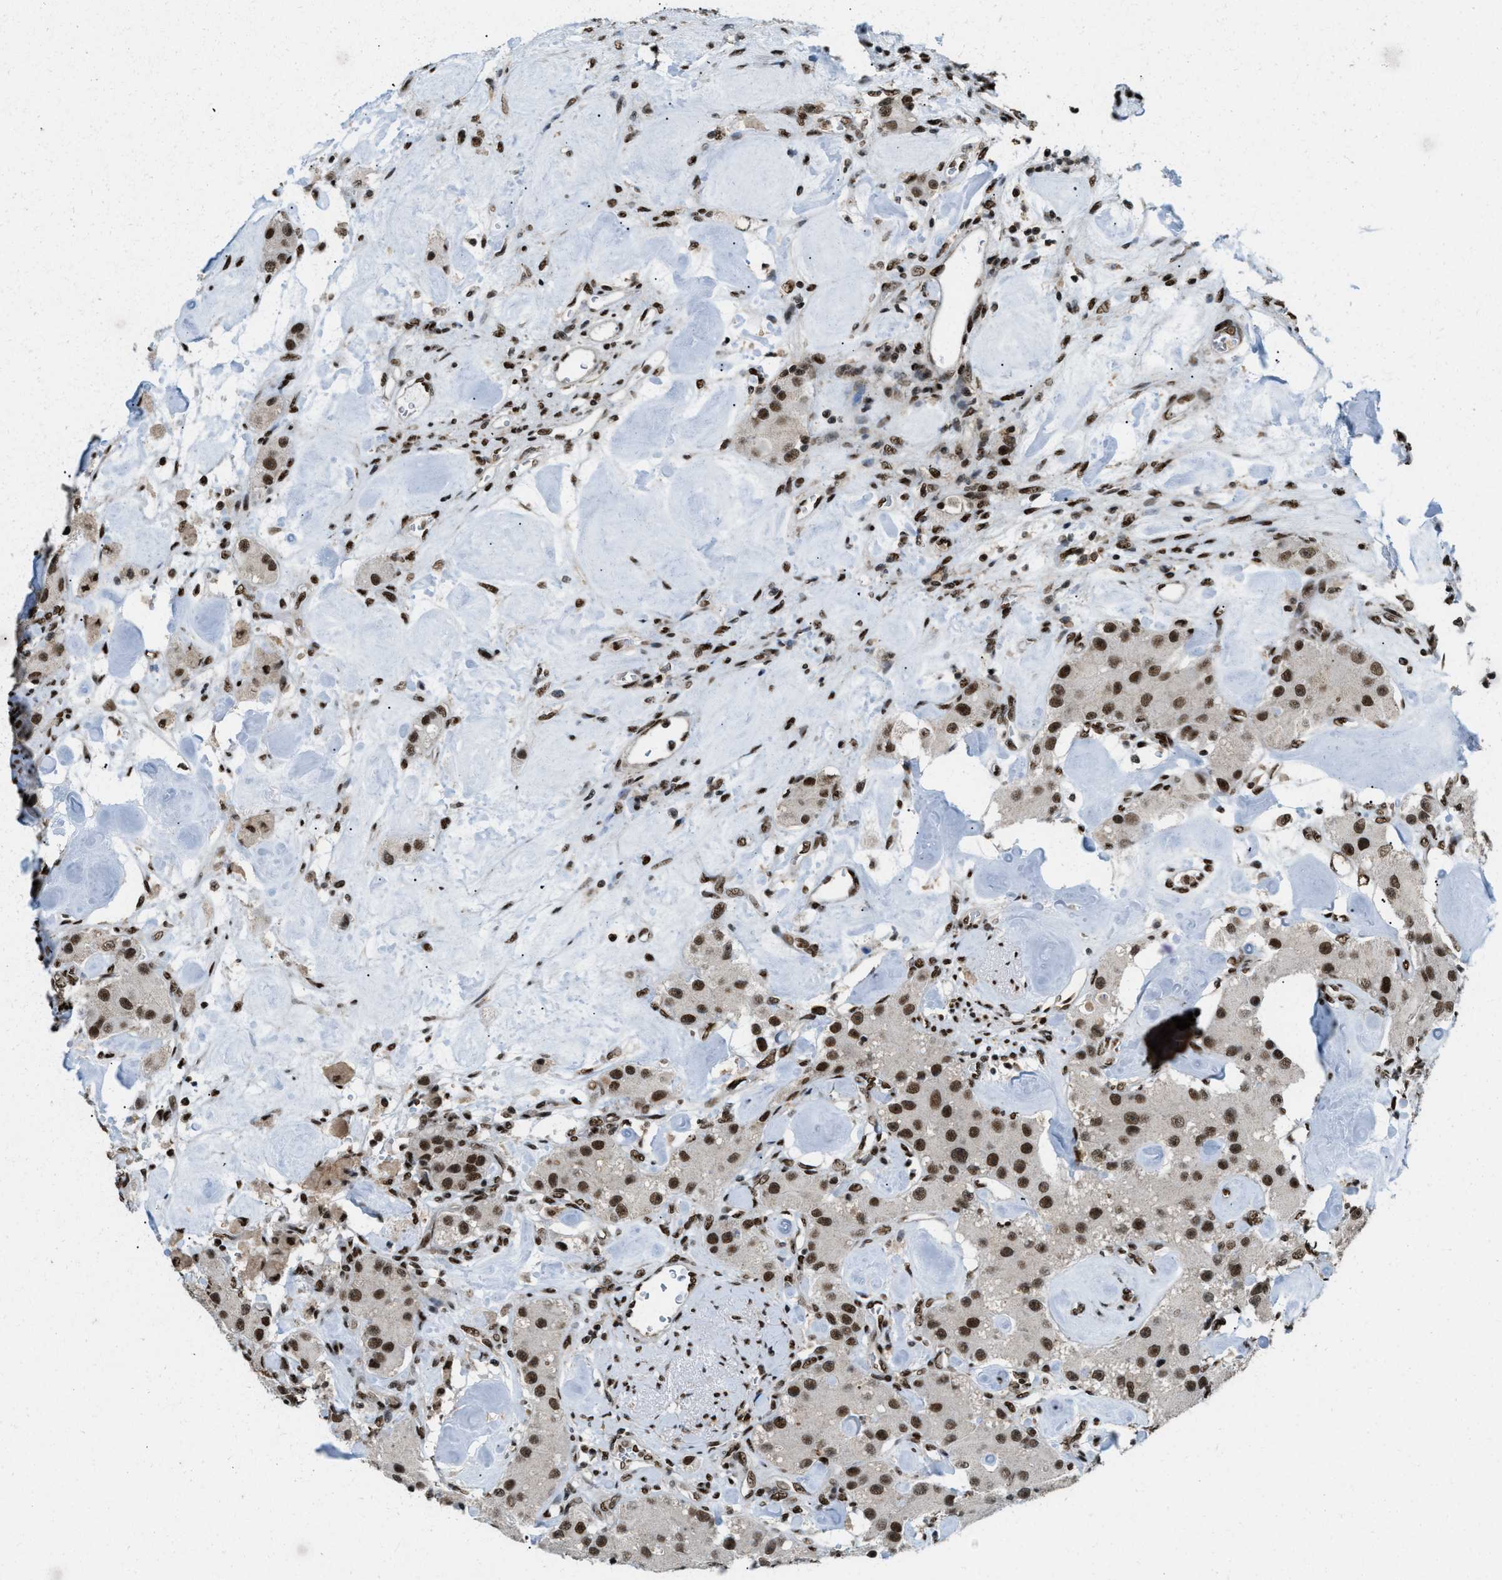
{"staining": {"intensity": "moderate", "quantity": ">75%", "location": "nuclear"}, "tissue": "carcinoid", "cell_type": "Tumor cells", "image_type": "cancer", "snomed": [{"axis": "morphology", "description": "Carcinoid, malignant, NOS"}, {"axis": "topography", "description": "Pancreas"}], "caption": "Malignant carcinoid stained for a protein (brown) reveals moderate nuclear positive expression in approximately >75% of tumor cells.", "gene": "NUMA1", "patient": {"sex": "male", "age": 41}}